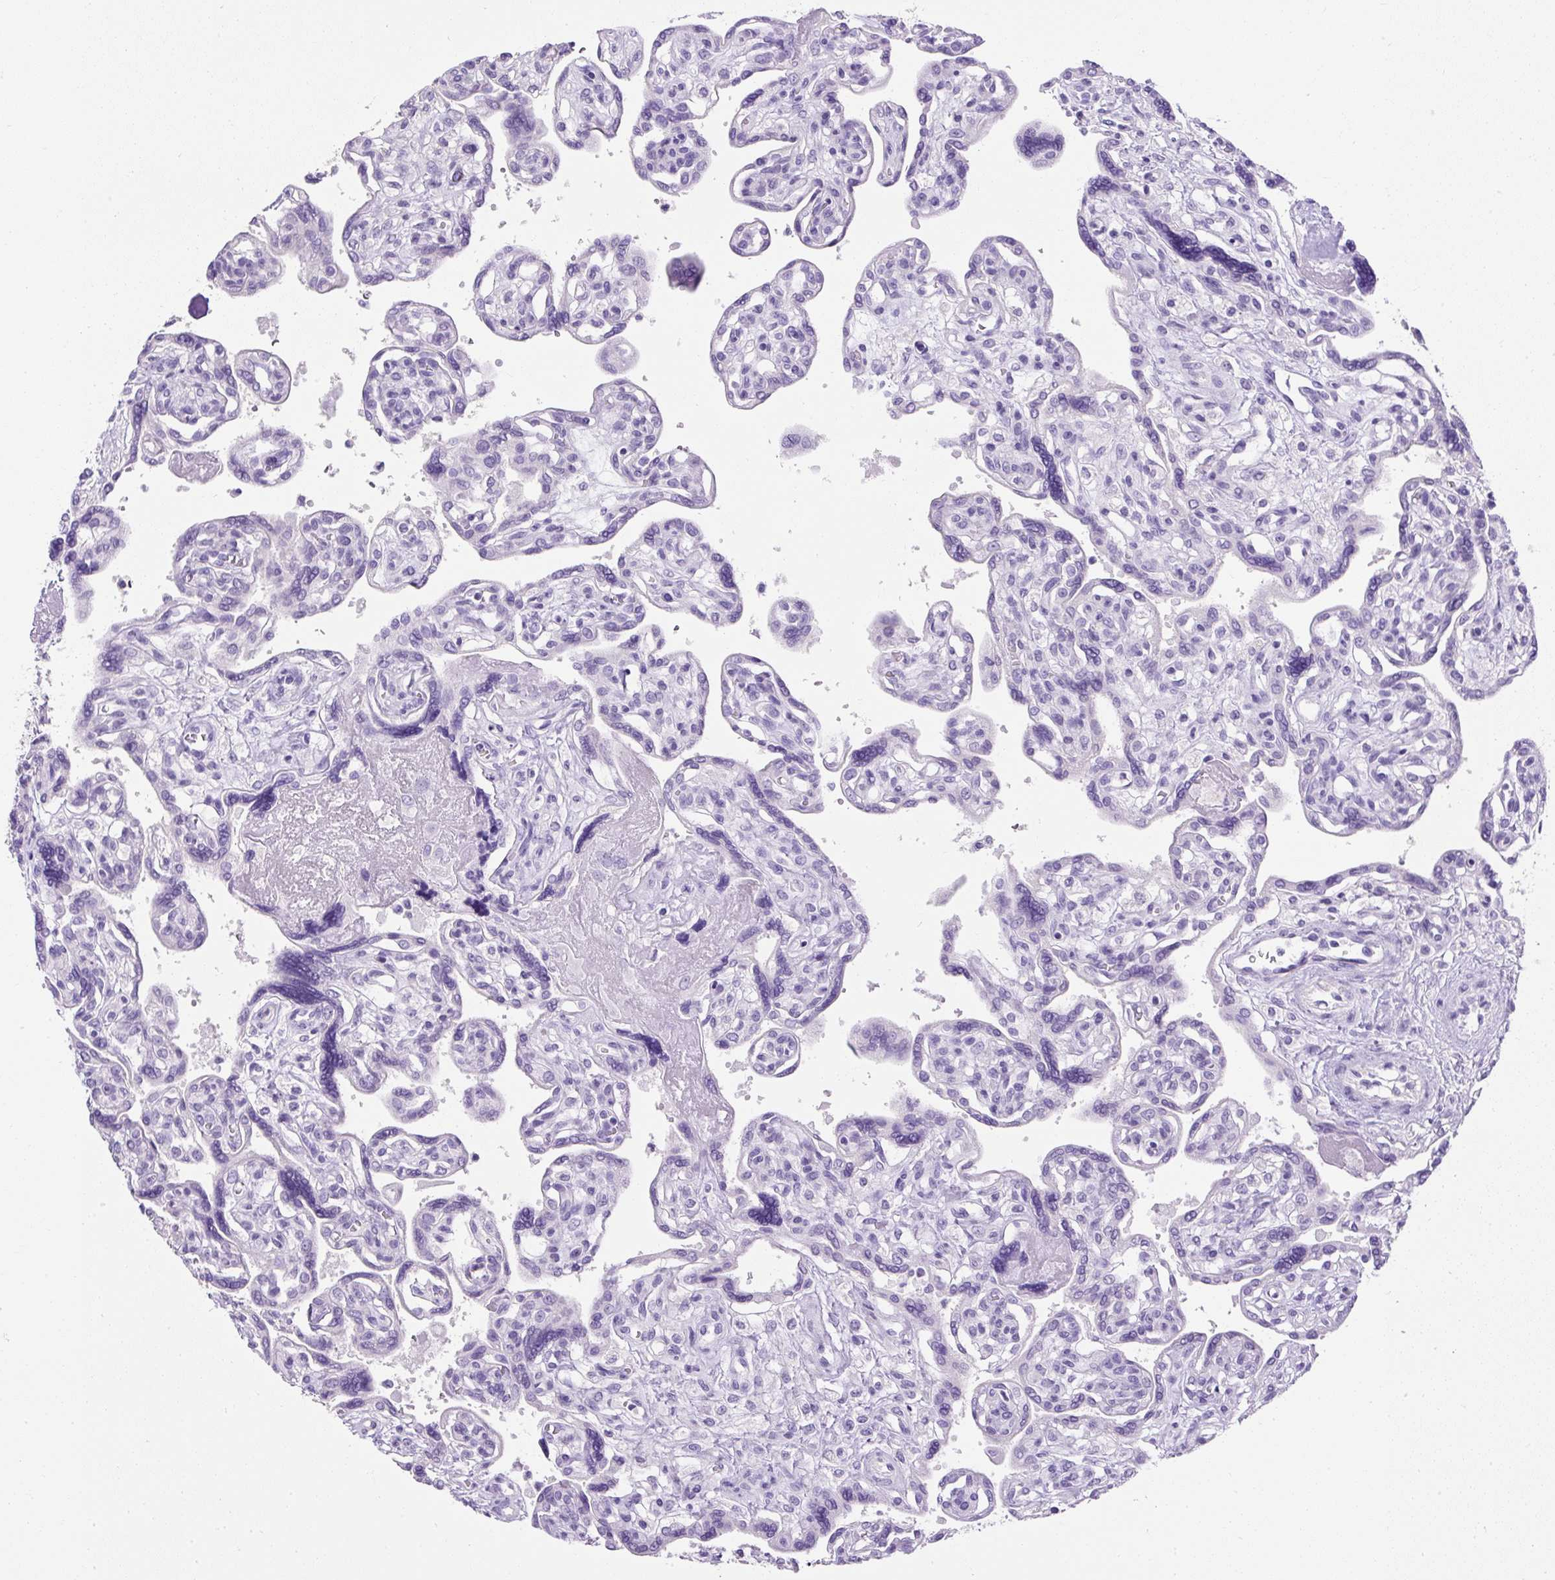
{"staining": {"intensity": "negative", "quantity": "none", "location": "none"}, "tissue": "placenta", "cell_type": "Decidual cells", "image_type": "normal", "snomed": [{"axis": "morphology", "description": "Normal tissue, NOS"}, {"axis": "topography", "description": "Placenta"}], "caption": "Image shows no protein positivity in decidual cells of normal placenta. The staining is performed using DAB brown chromogen with nuclei counter-stained in using hematoxylin.", "gene": "C2CD4C", "patient": {"sex": "female", "age": 39}}